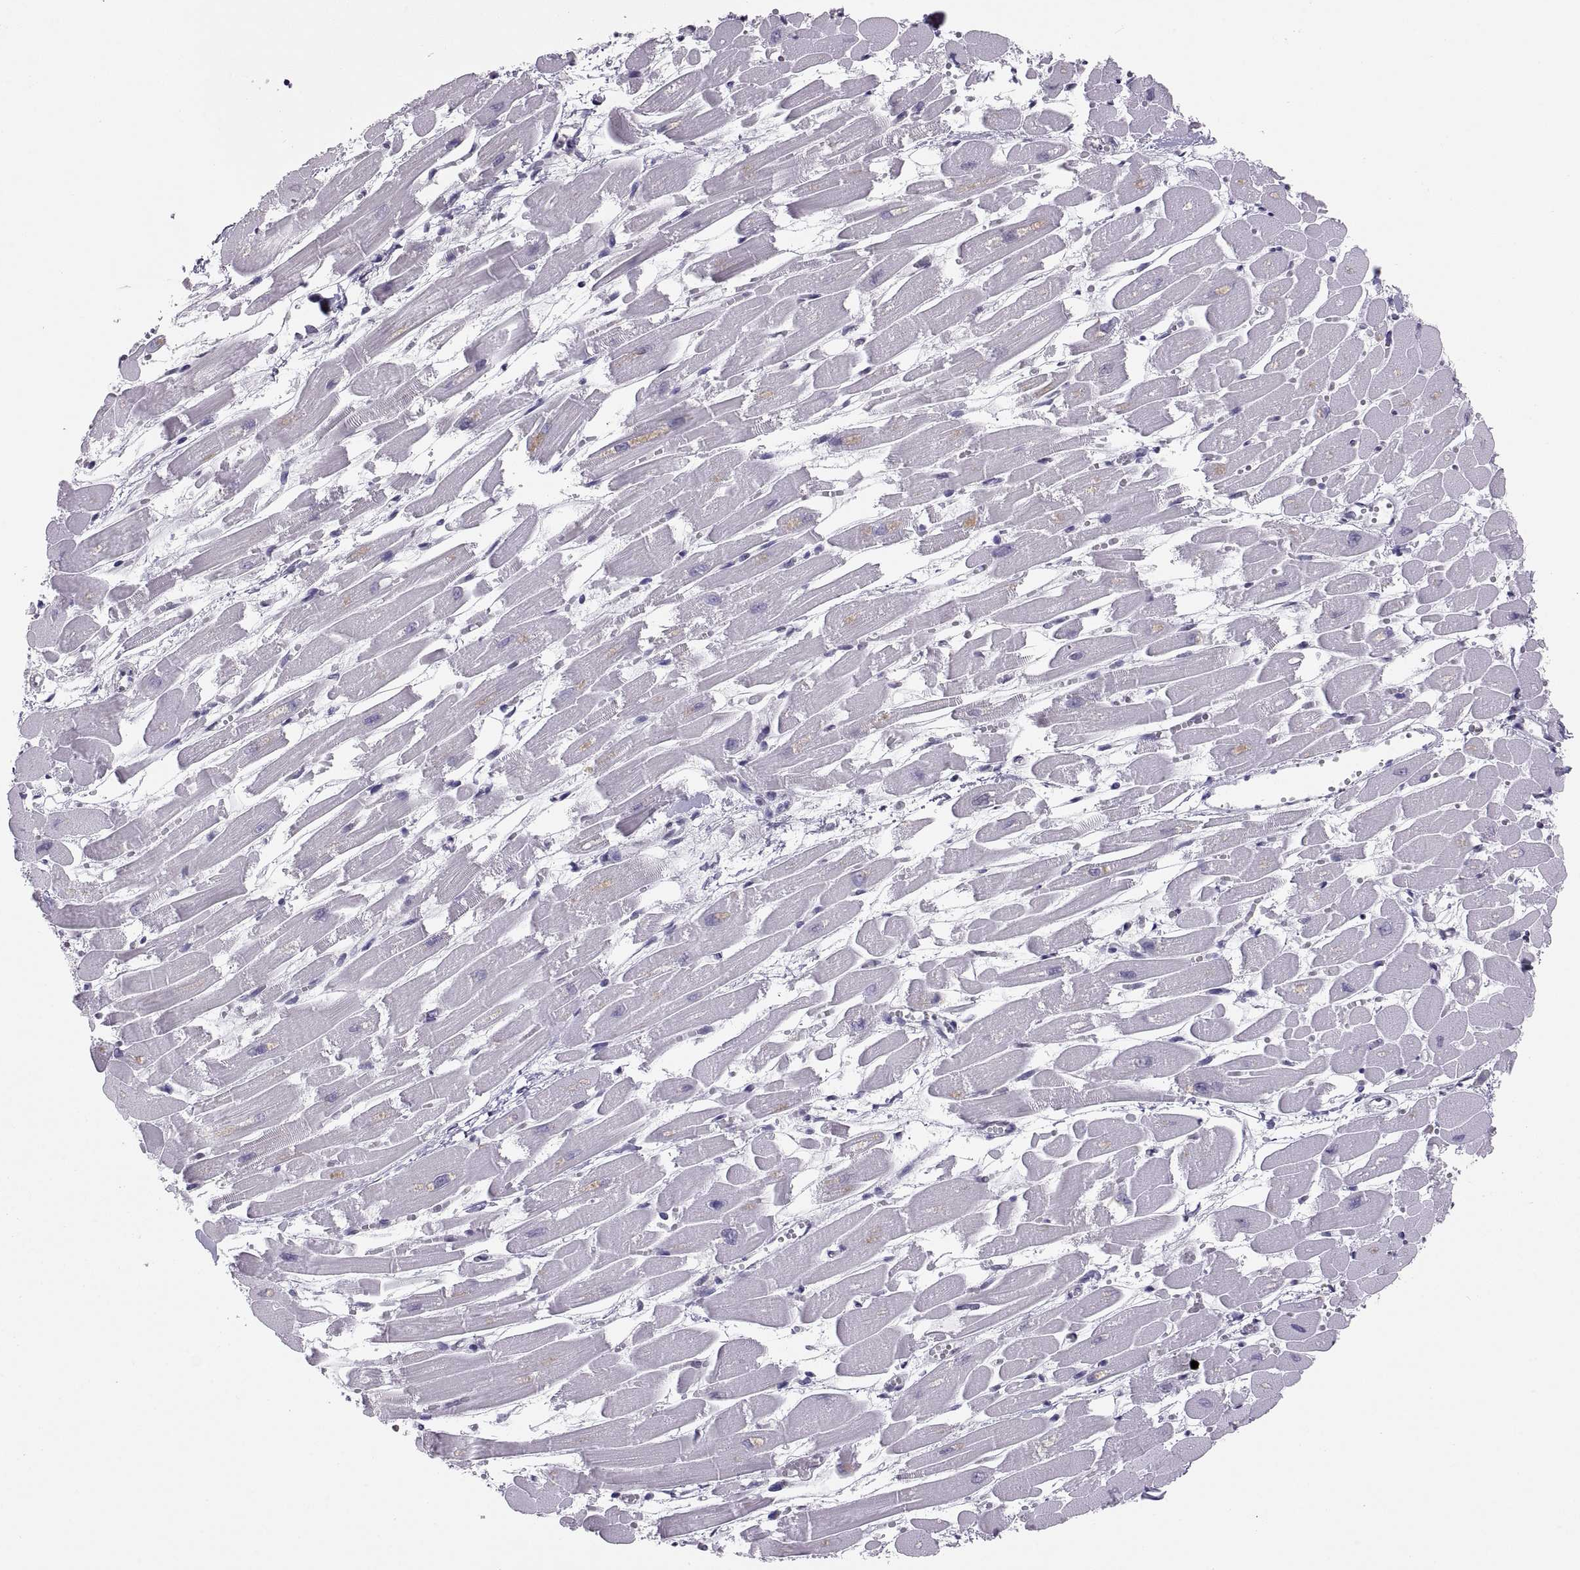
{"staining": {"intensity": "negative", "quantity": "none", "location": "none"}, "tissue": "heart muscle", "cell_type": "Cardiomyocytes", "image_type": "normal", "snomed": [{"axis": "morphology", "description": "Normal tissue, NOS"}, {"axis": "topography", "description": "Heart"}], "caption": "The immunohistochemistry image has no significant staining in cardiomyocytes of heart muscle. (Stains: DAB (3,3'-diaminobenzidine) IHC with hematoxylin counter stain, Microscopy: brightfield microscopy at high magnification).", "gene": "CARTPT", "patient": {"sex": "female", "age": 52}}